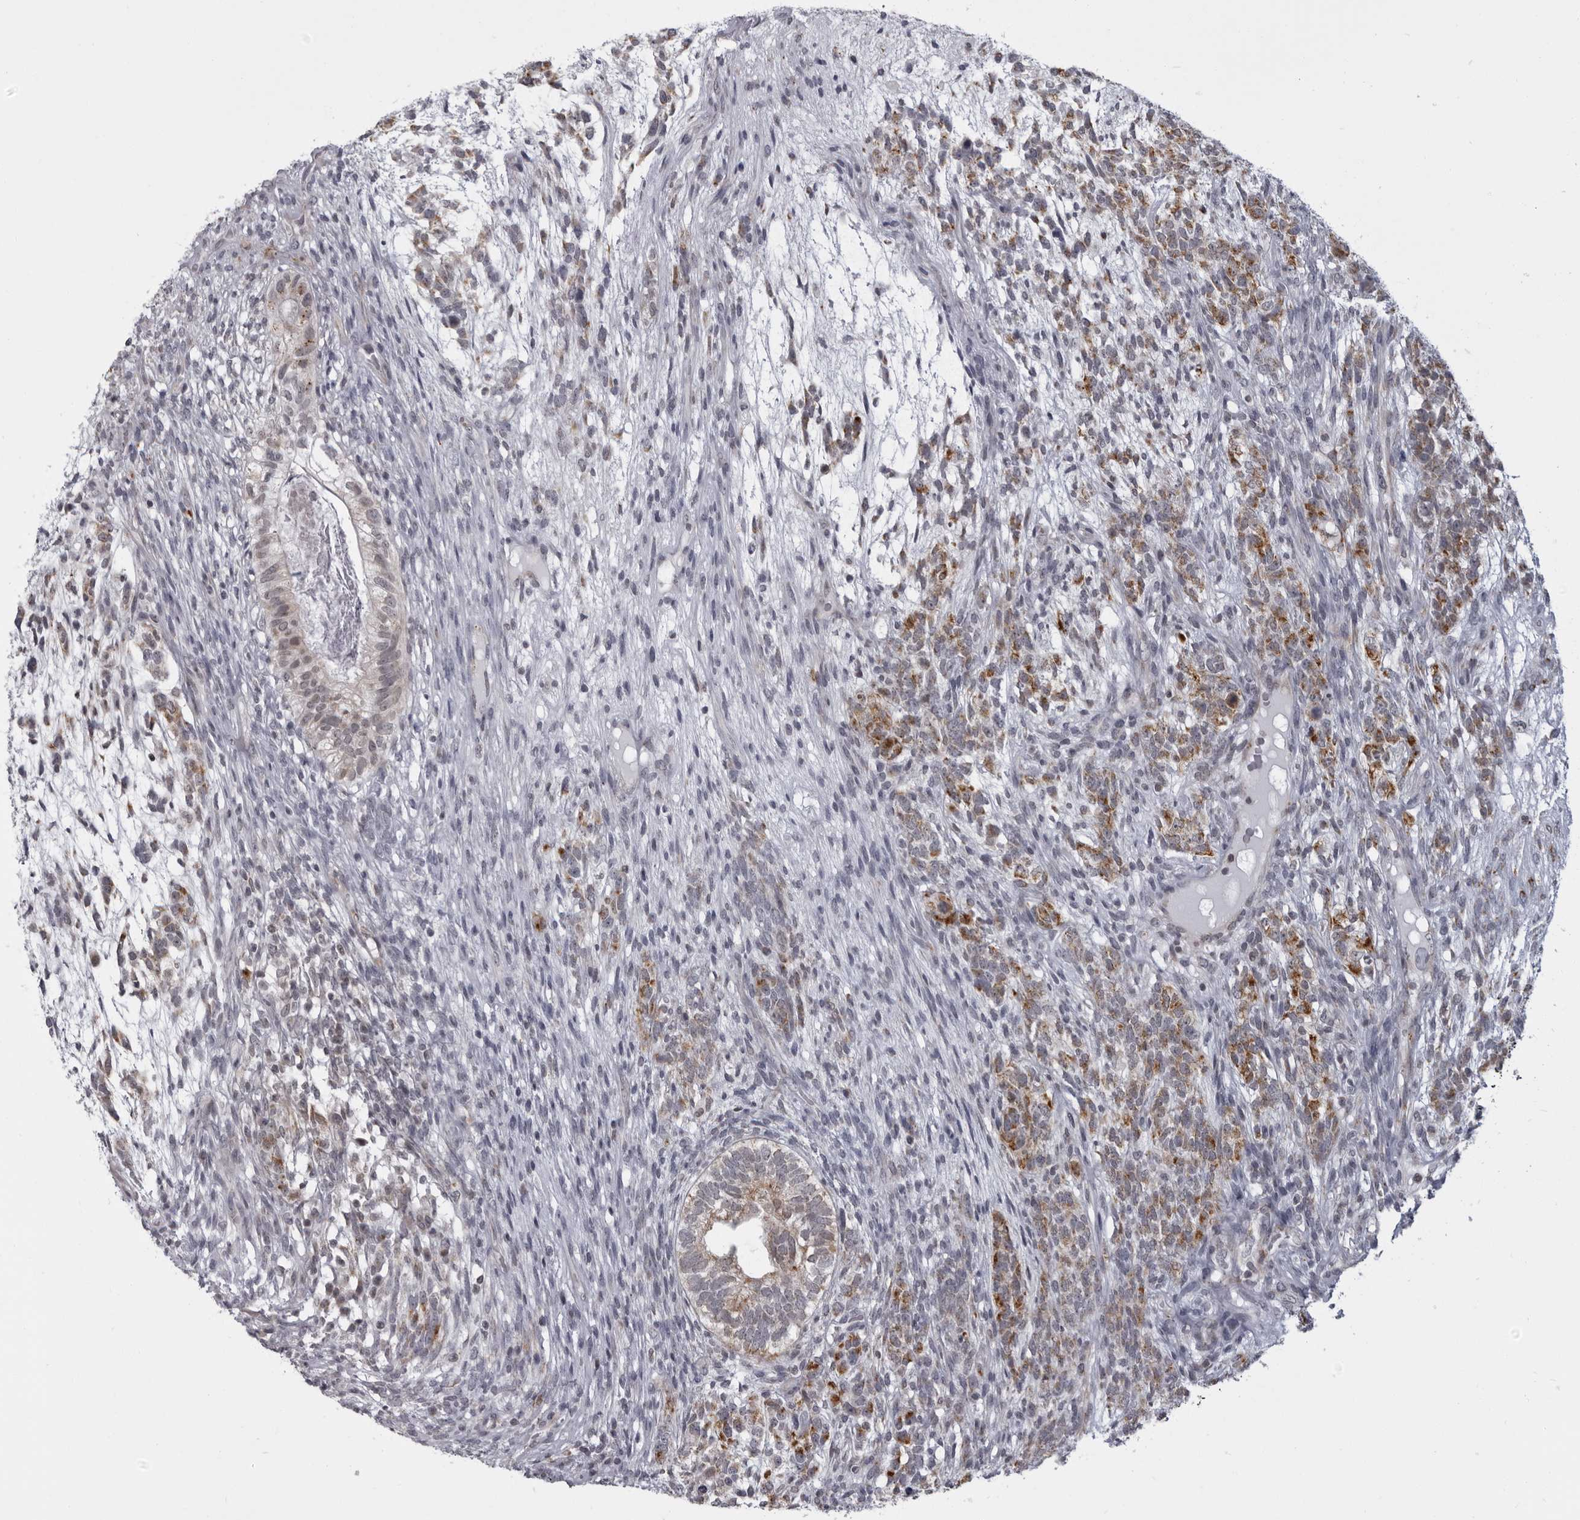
{"staining": {"intensity": "weak", "quantity": "25%-75%", "location": "cytoplasmic/membranous"}, "tissue": "testis cancer", "cell_type": "Tumor cells", "image_type": "cancer", "snomed": [{"axis": "morphology", "description": "Seminoma, NOS"}, {"axis": "morphology", "description": "Carcinoma, Embryonal, NOS"}, {"axis": "topography", "description": "Testis"}], "caption": "Protein staining of testis cancer (embryonal carcinoma) tissue displays weak cytoplasmic/membranous staining in about 25%-75% of tumor cells.", "gene": "RTCA", "patient": {"sex": "male", "age": 28}}